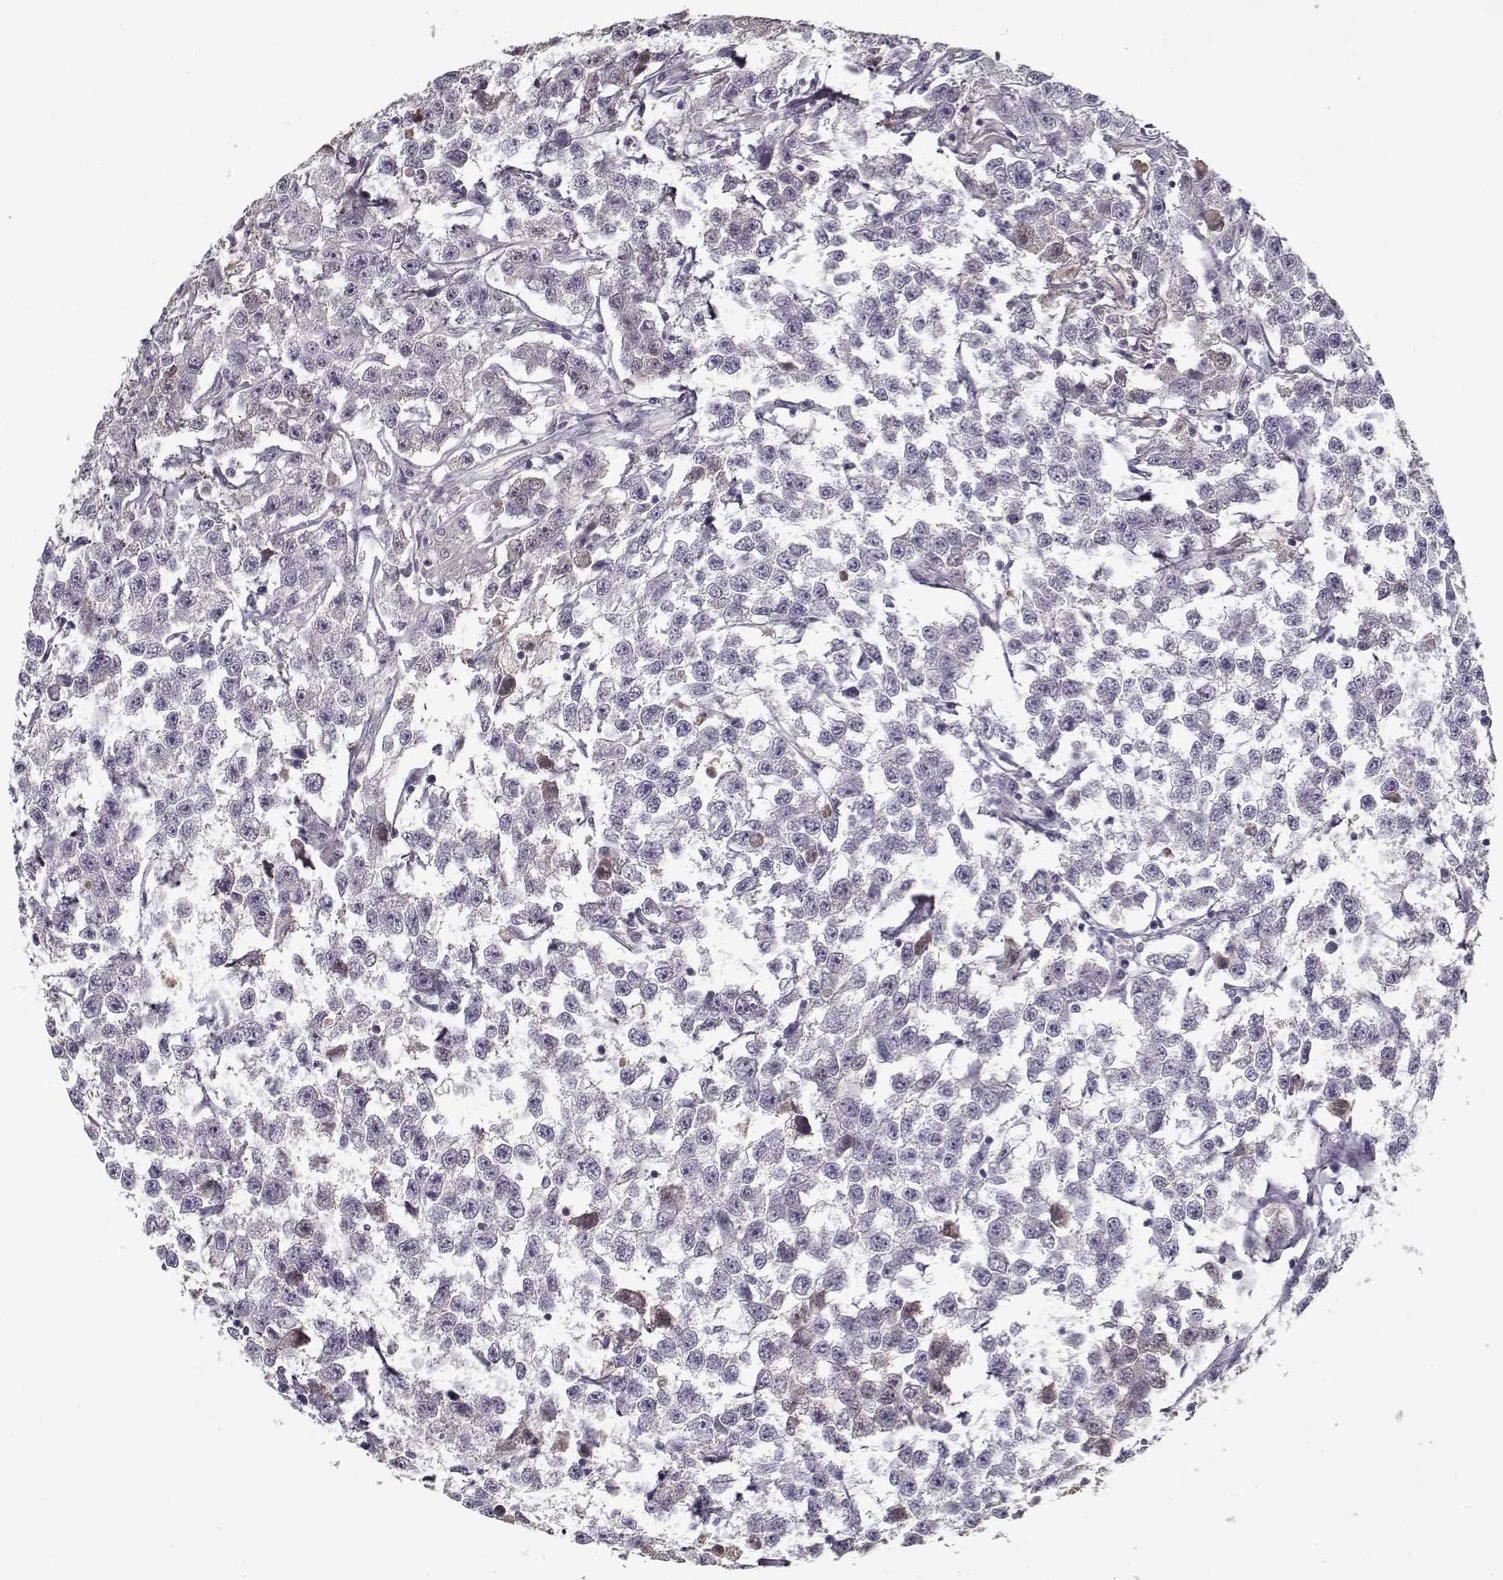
{"staining": {"intensity": "negative", "quantity": "none", "location": "none"}, "tissue": "testis cancer", "cell_type": "Tumor cells", "image_type": "cancer", "snomed": [{"axis": "morphology", "description": "Seminoma, NOS"}, {"axis": "topography", "description": "Testis"}], "caption": "DAB (3,3'-diaminobenzidine) immunohistochemical staining of seminoma (testis) displays no significant positivity in tumor cells.", "gene": "AFM", "patient": {"sex": "male", "age": 59}}